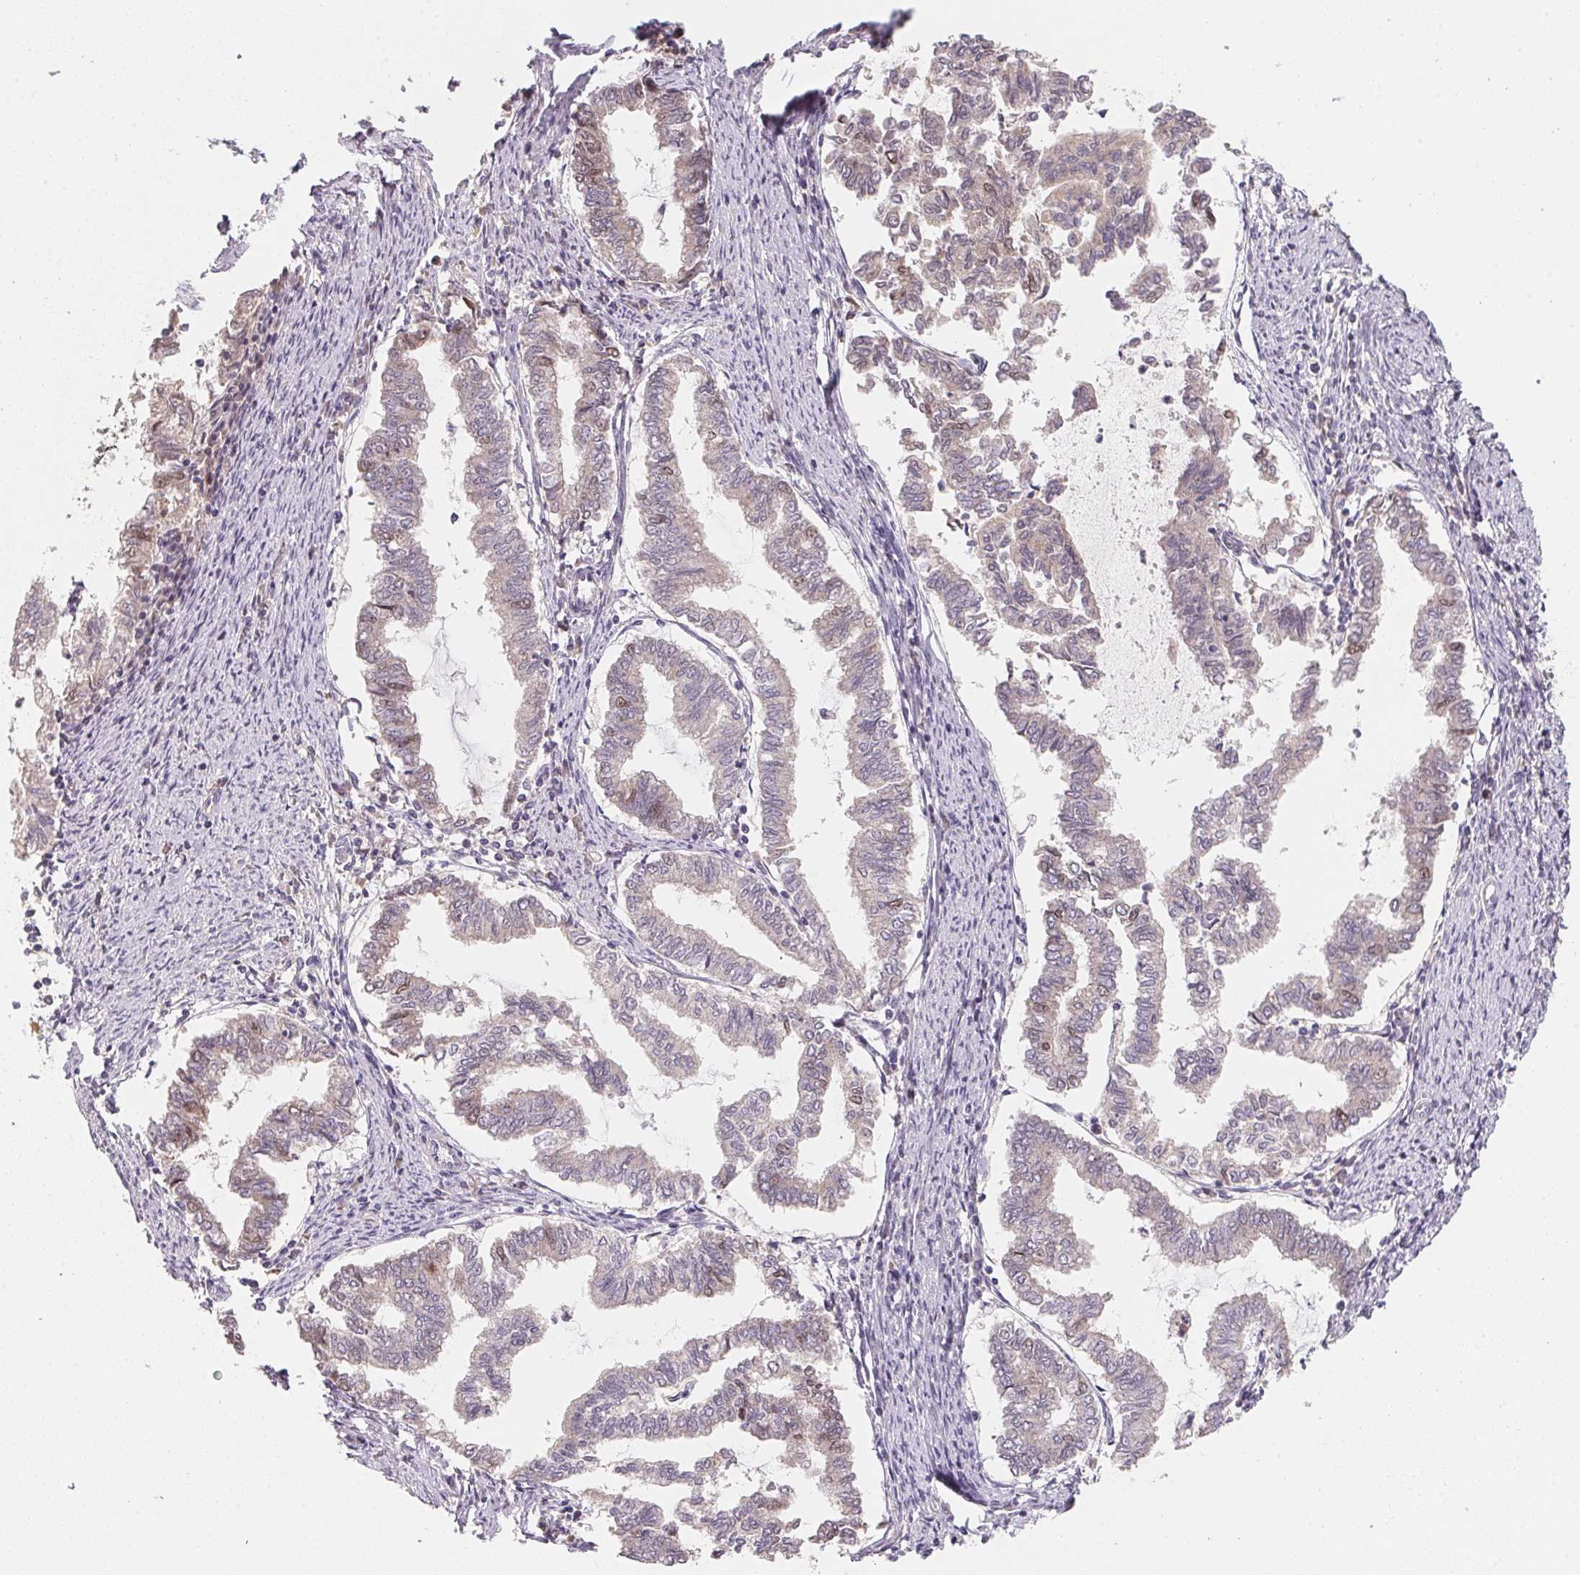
{"staining": {"intensity": "negative", "quantity": "none", "location": "none"}, "tissue": "endometrial cancer", "cell_type": "Tumor cells", "image_type": "cancer", "snomed": [{"axis": "morphology", "description": "Adenocarcinoma, NOS"}, {"axis": "topography", "description": "Endometrium"}], "caption": "This is an immunohistochemistry image of human endometrial cancer. There is no expression in tumor cells.", "gene": "KIFC1", "patient": {"sex": "female", "age": 79}}